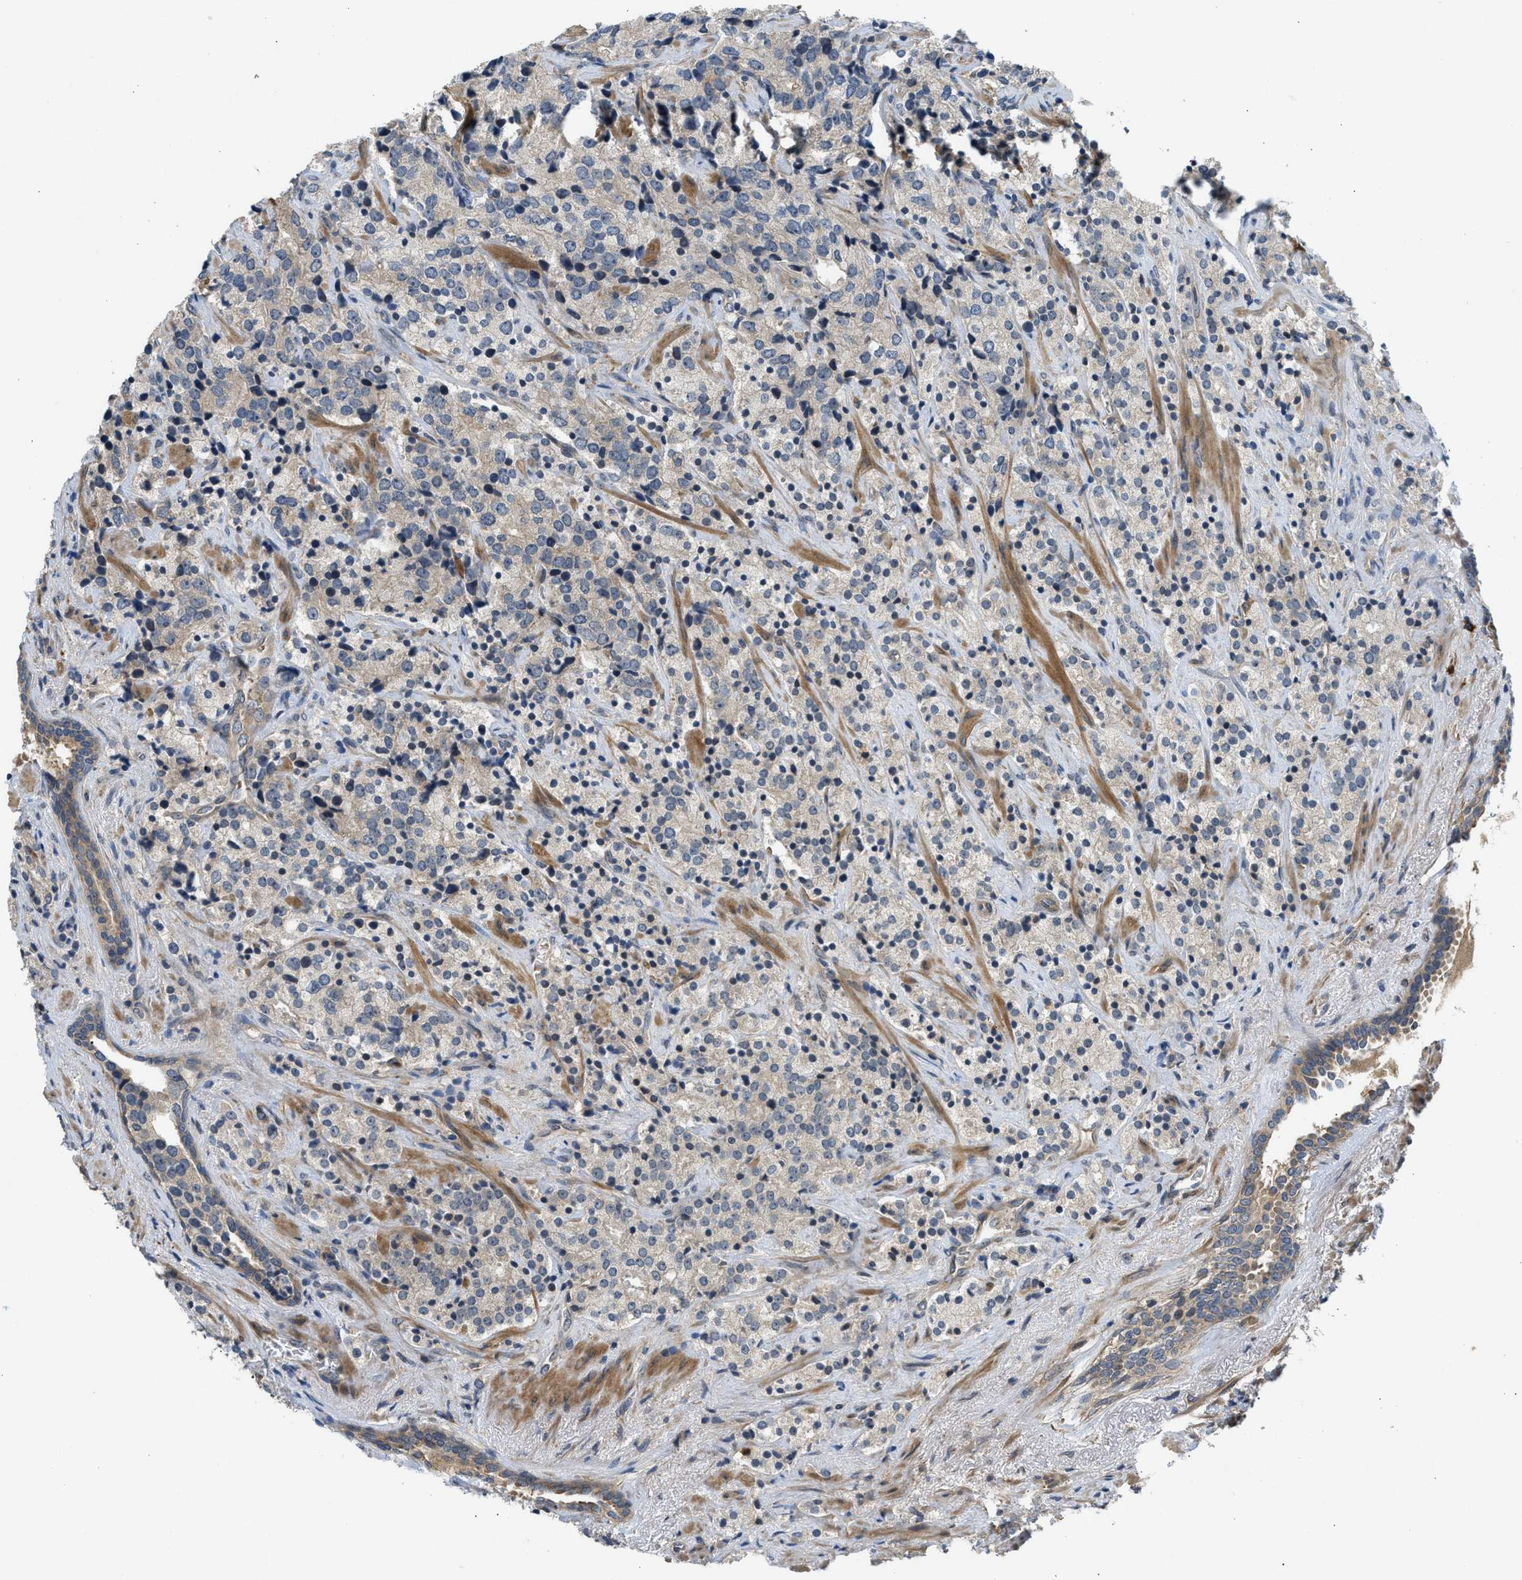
{"staining": {"intensity": "weak", "quantity": "<25%", "location": "cytoplasmic/membranous"}, "tissue": "prostate cancer", "cell_type": "Tumor cells", "image_type": "cancer", "snomed": [{"axis": "morphology", "description": "Adenocarcinoma, High grade"}, {"axis": "topography", "description": "Prostate"}], "caption": "A histopathology image of human prostate adenocarcinoma (high-grade) is negative for staining in tumor cells.", "gene": "ADCY8", "patient": {"sex": "male", "age": 71}}